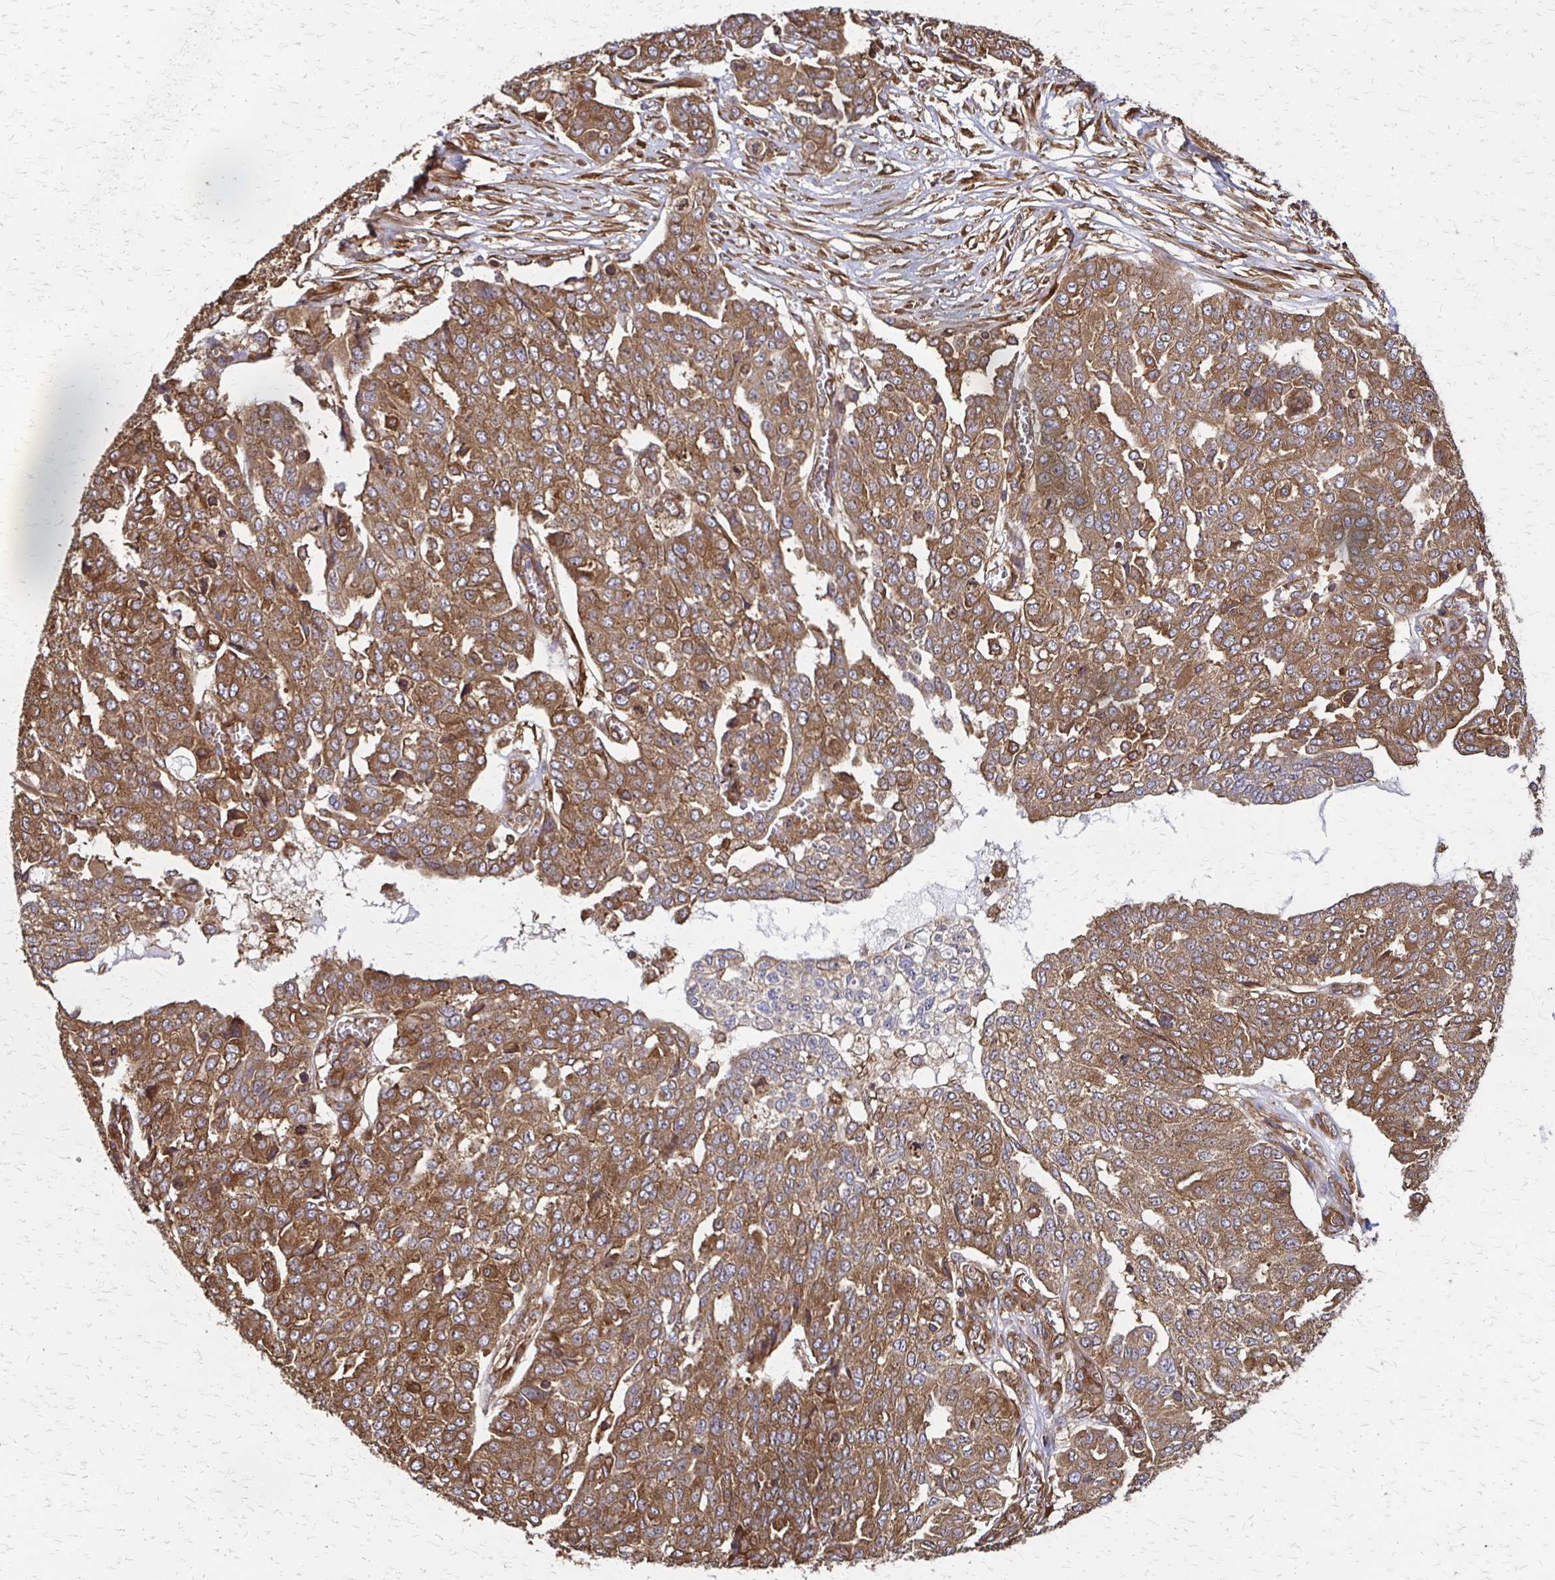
{"staining": {"intensity": "moderate", "quantity": ">75%", "location": "cytoplasmic/membranous"}, "tissue": "ovarian cancer", "cell_type": "Tumor cells", "image_type": "cancer", "snomed": [{"axis": "morphology", "description": "Cystadenocarcinoma, serous, NOS"}, {"axis": "topography", "description": "Soft tissue"}, {"axis": "topography", "description": "Ovary"}], "caption": "Human ovarian cancer stained with a brown dye exhibits moderate cytoplasmic/membranous positive staining in approximately >75% of tumor cells.", "gene": "EEF2", "patient": {"sex": "female", "age": 57}}